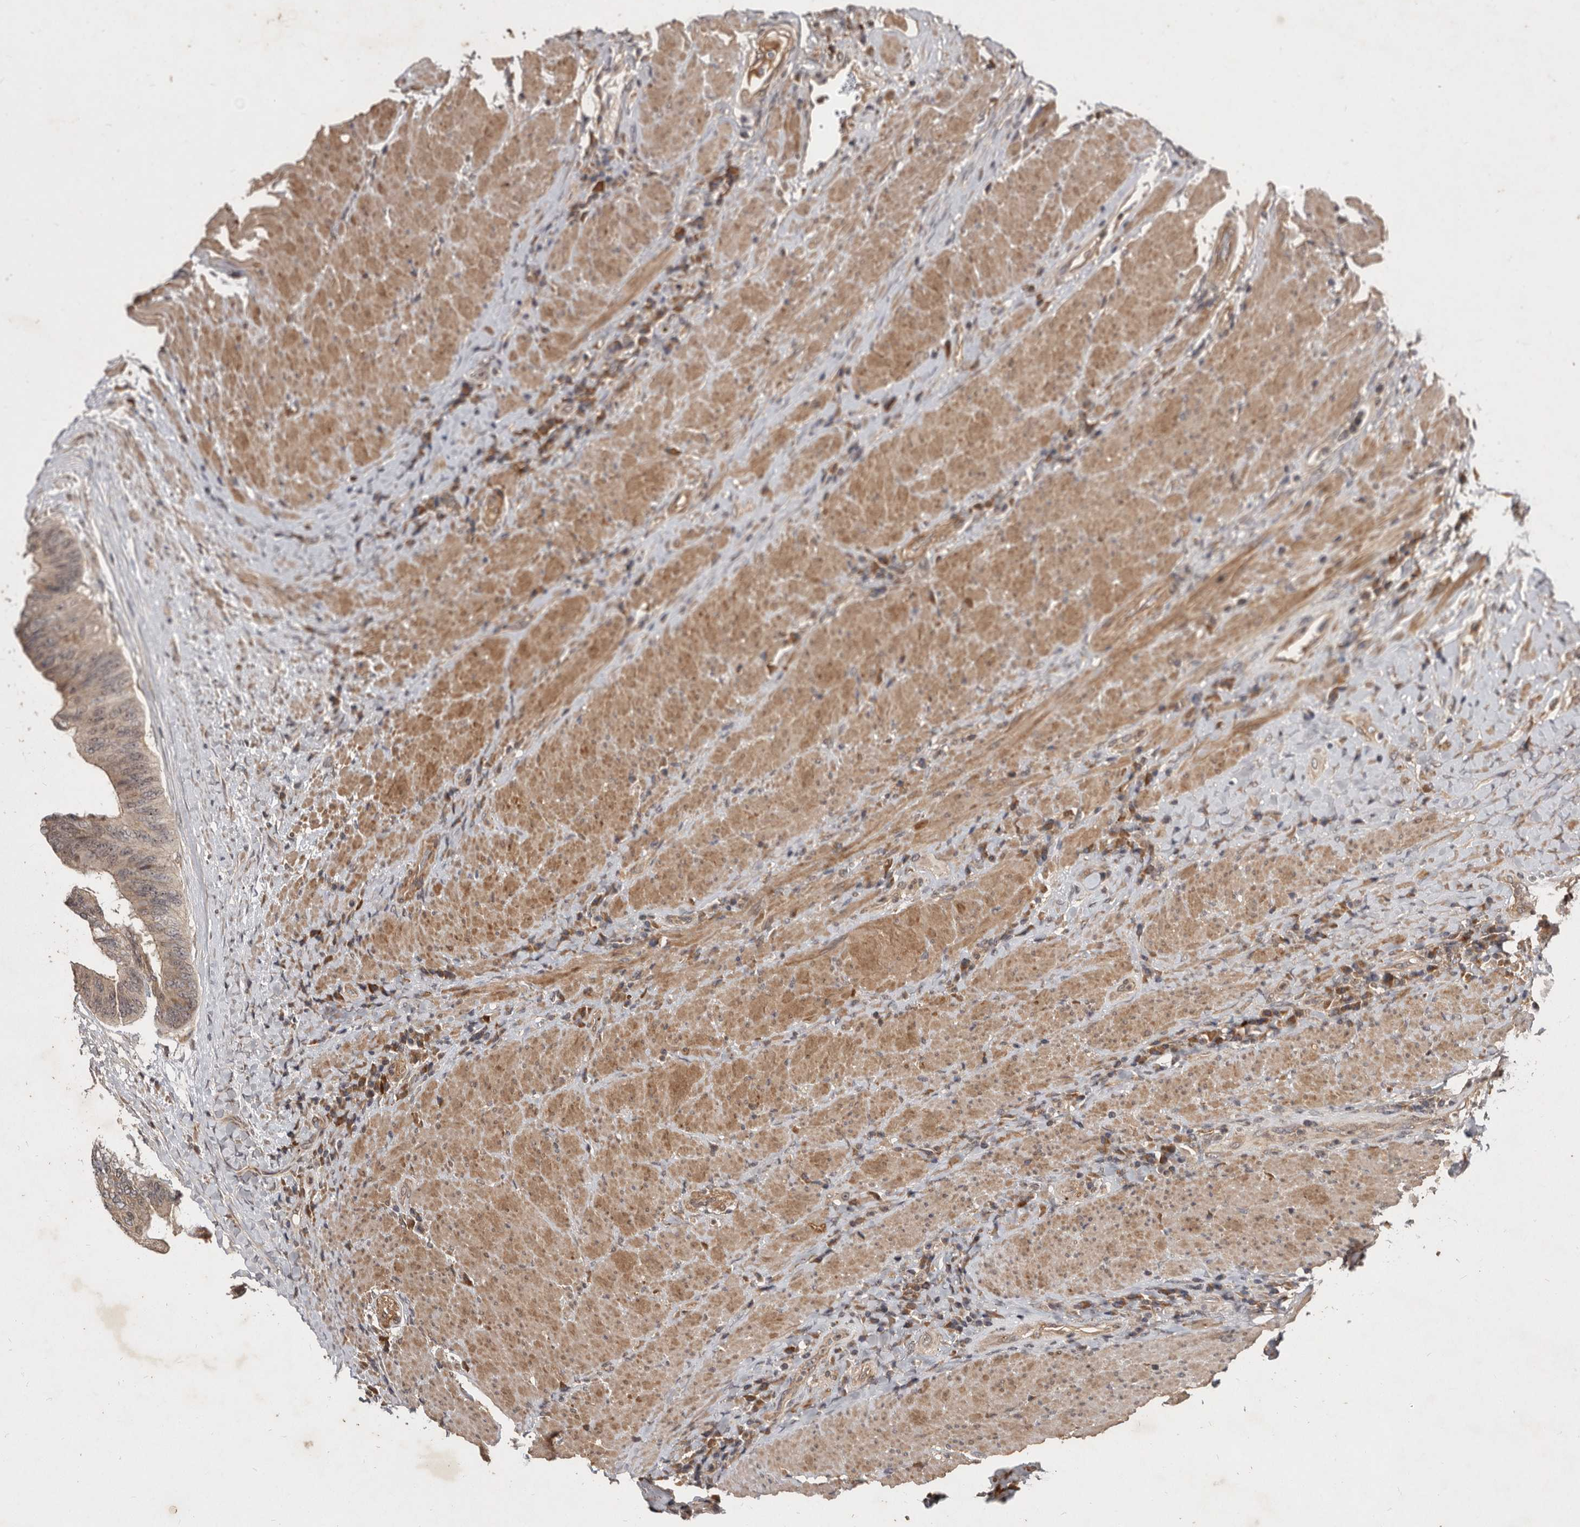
{"staining": {"intensity": "weak", "quantity": ">75%", "location": "cytoplasmic/membranous"}, "tissue": "colorectal cancer", "cell_type": "Tumor cells", "image_type": "cancer", "snomed": [{"axis": "morphology", "description": "Adenocarcinoma, NOS"}, {"axis": "topography", "description": "Rectum"}], "caption": "A histopathology image of human adenocarcinoma (colorectal) stained for a protein demonstrates weak cytoplasmic/membranous brown staining in tumor cells.", "gene": "DNAJC28", "patient": {"sex": "male", "age": 72}}